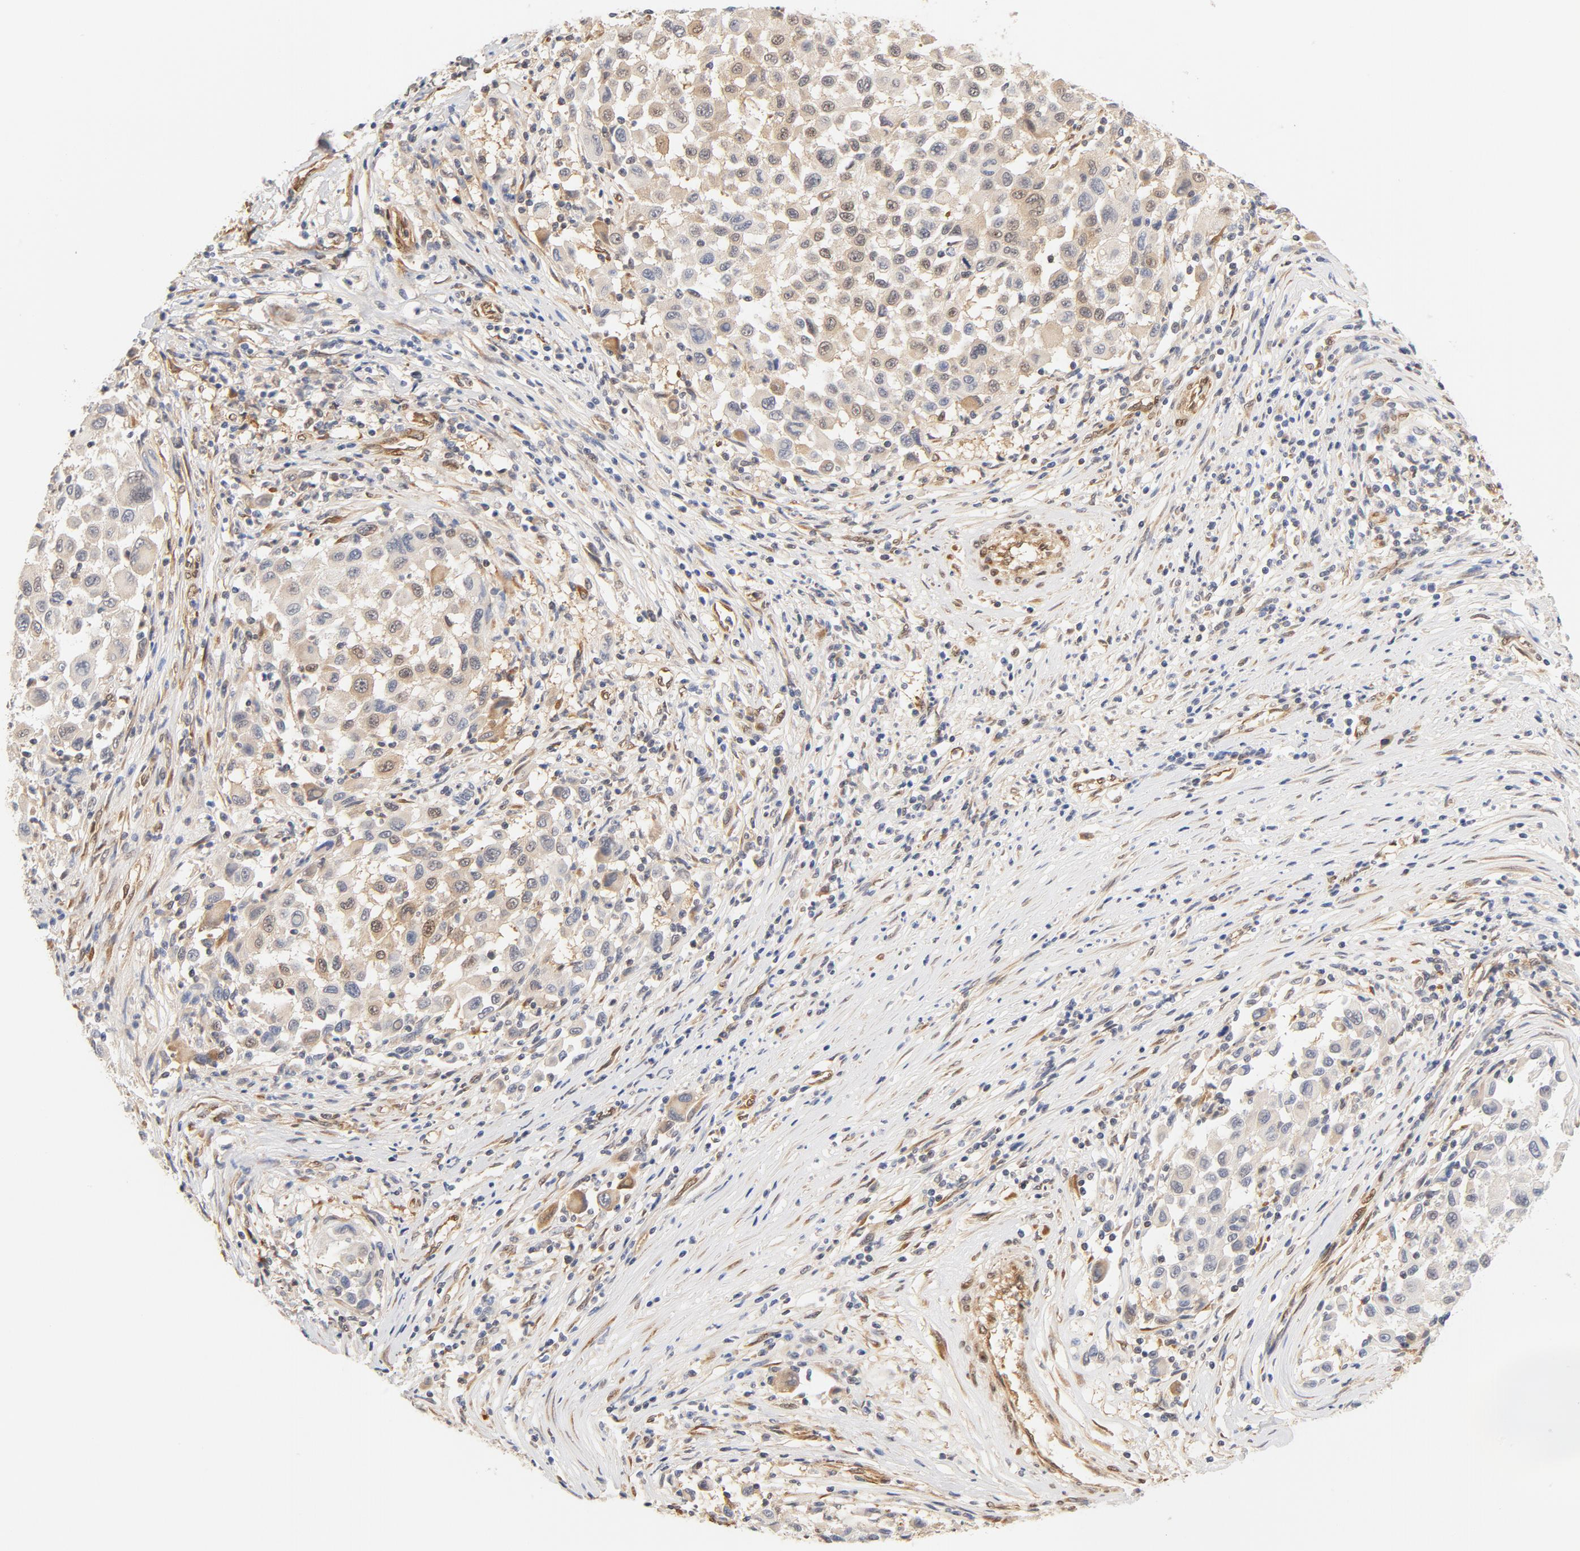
{"staining": {"intensity": "weak", "quantity": ">75%", "location": "cytoplasmic/membranous,nuclear"}, "tissue": "melanoma", "cell_type": "Tumor cells", "image_type": "cancer", "snomed": [{"axis": "morphology", "description": "Malignant melanoma, Metastatic site"}, {"axis": "topography", "description": "Lymph node"}], "caption": "Approximately >75% of tumor cells in human malignant melanoma (metastatic site) exhibit weak cytoplasmic/membranous and nuclear protein expression as visualized by brown immunohistochemical staining.", "gene": "EIF4E", "patient": {"sex": "male", "age": 61}}